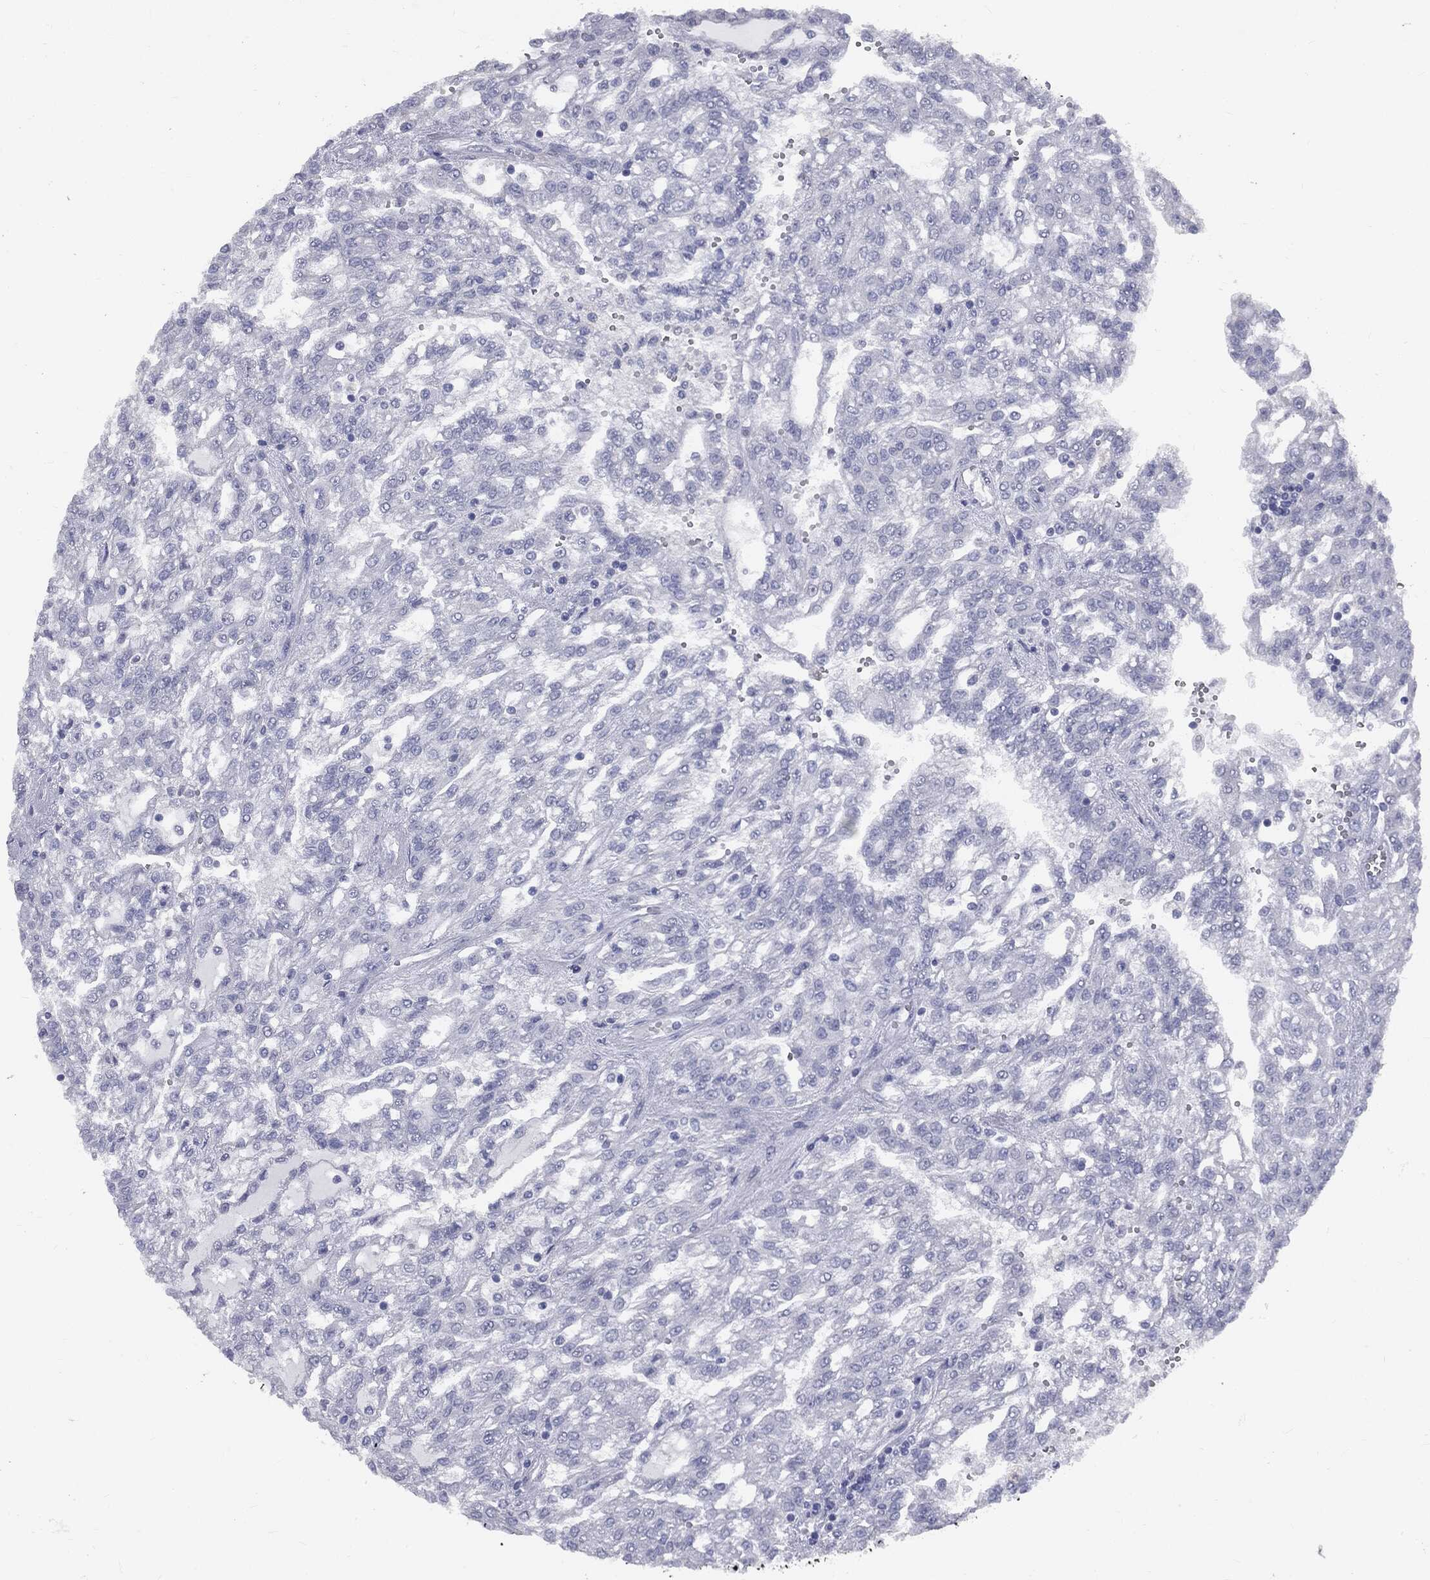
{"staining": {"intensity": "negative", "quantity": "none", "location": "none"}, "tissue": "renal cancer", "cell_type": "Tumor cells", "image_type": "cancer", "snomed": [{"axis": "morphology", "description": "Adenocarcinoma, NOS"}, {"axis": "topography", "description": "Kidney"}], "caption": "The immunohistochemistry photomicrograph has no significant expression in tumor cells of renal adenocarcinoma tissue.", "gene": "AFP", "patient": {"sex": "male", "age": 63}}